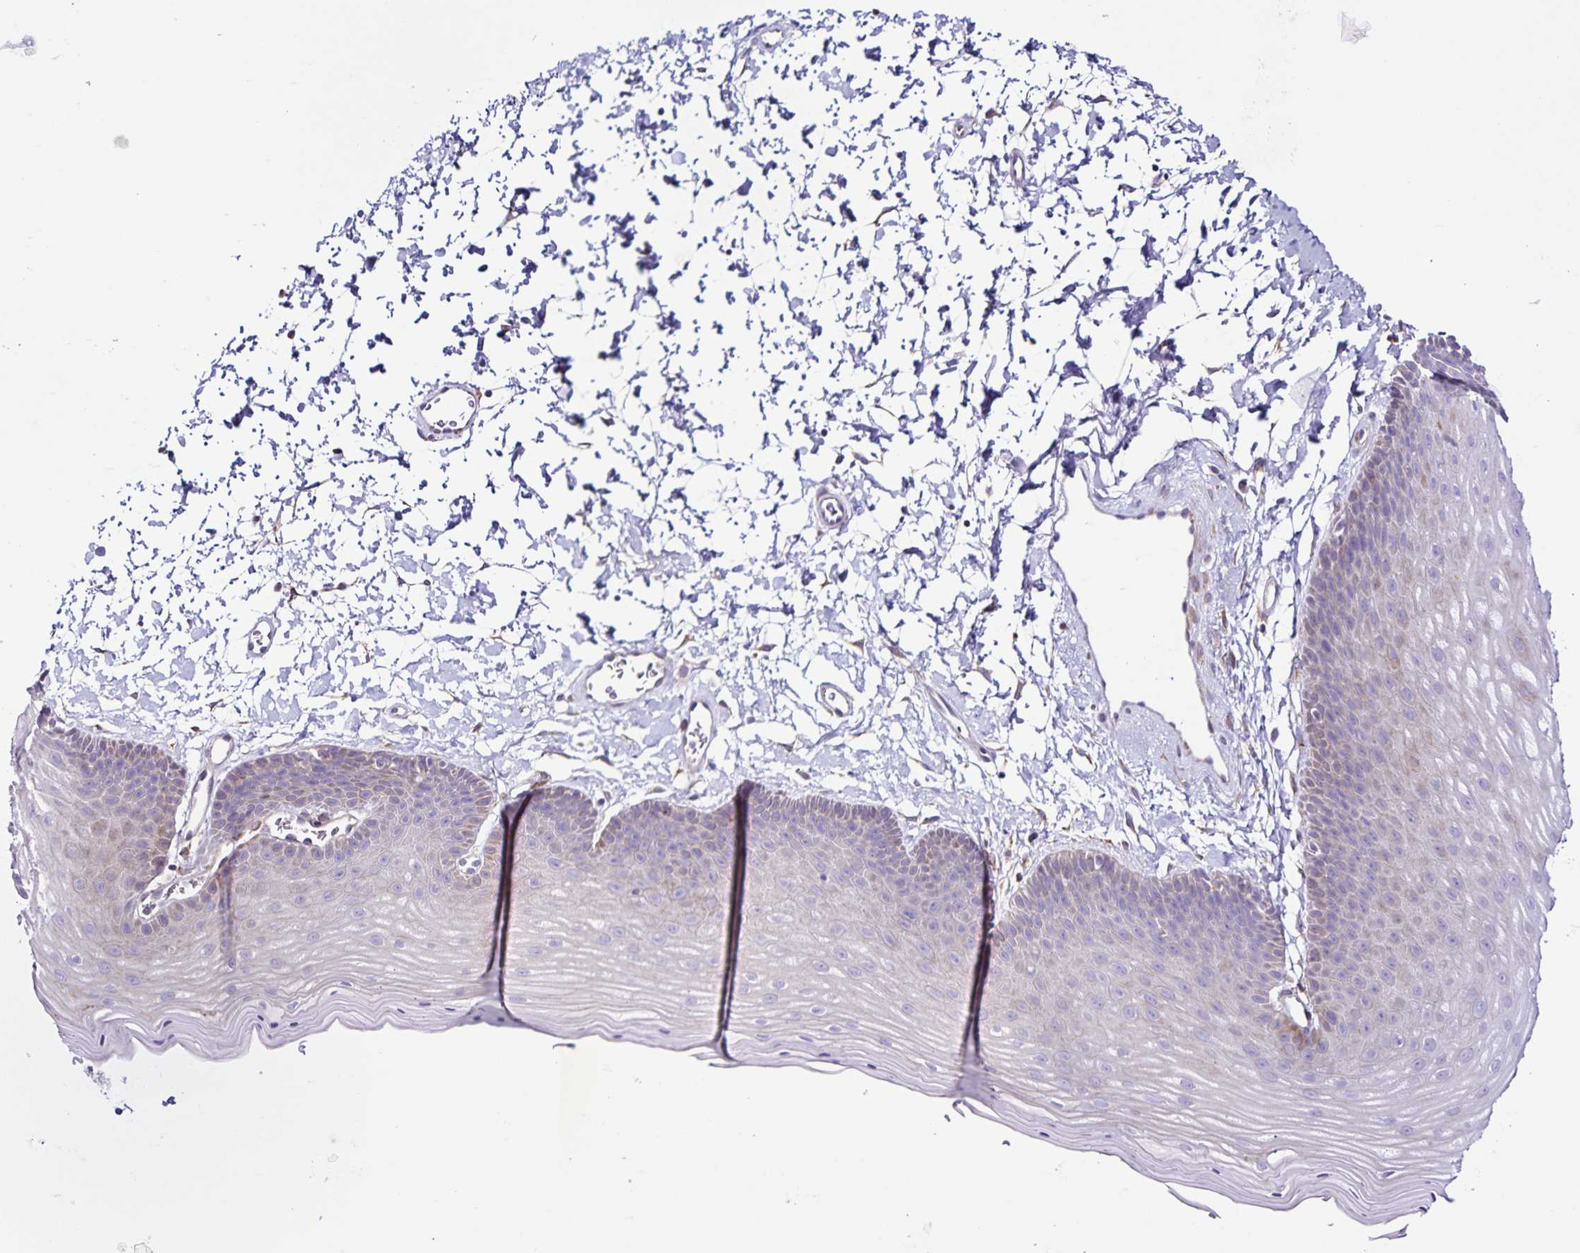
{"staining": {"intensity": "moderate", "quantity": "25%-75%", "location": "cytoplasmic/membranous"}, "tissue": "skin", "cell_type": "Epidermal cells", "image_type": "normal", "snomed": [{"axis": "morphology", "description": "Normal tissue, NOS"}, {"axis": "topography", "description": "Anal"}], "caption": "A brown stain shows moderate cytoplasmic/membranous positivity of a protein in epidermal cells of unremarkable skin.", "gene": "OSBPL5", "patient": {"sex": "male", "age": 53}}